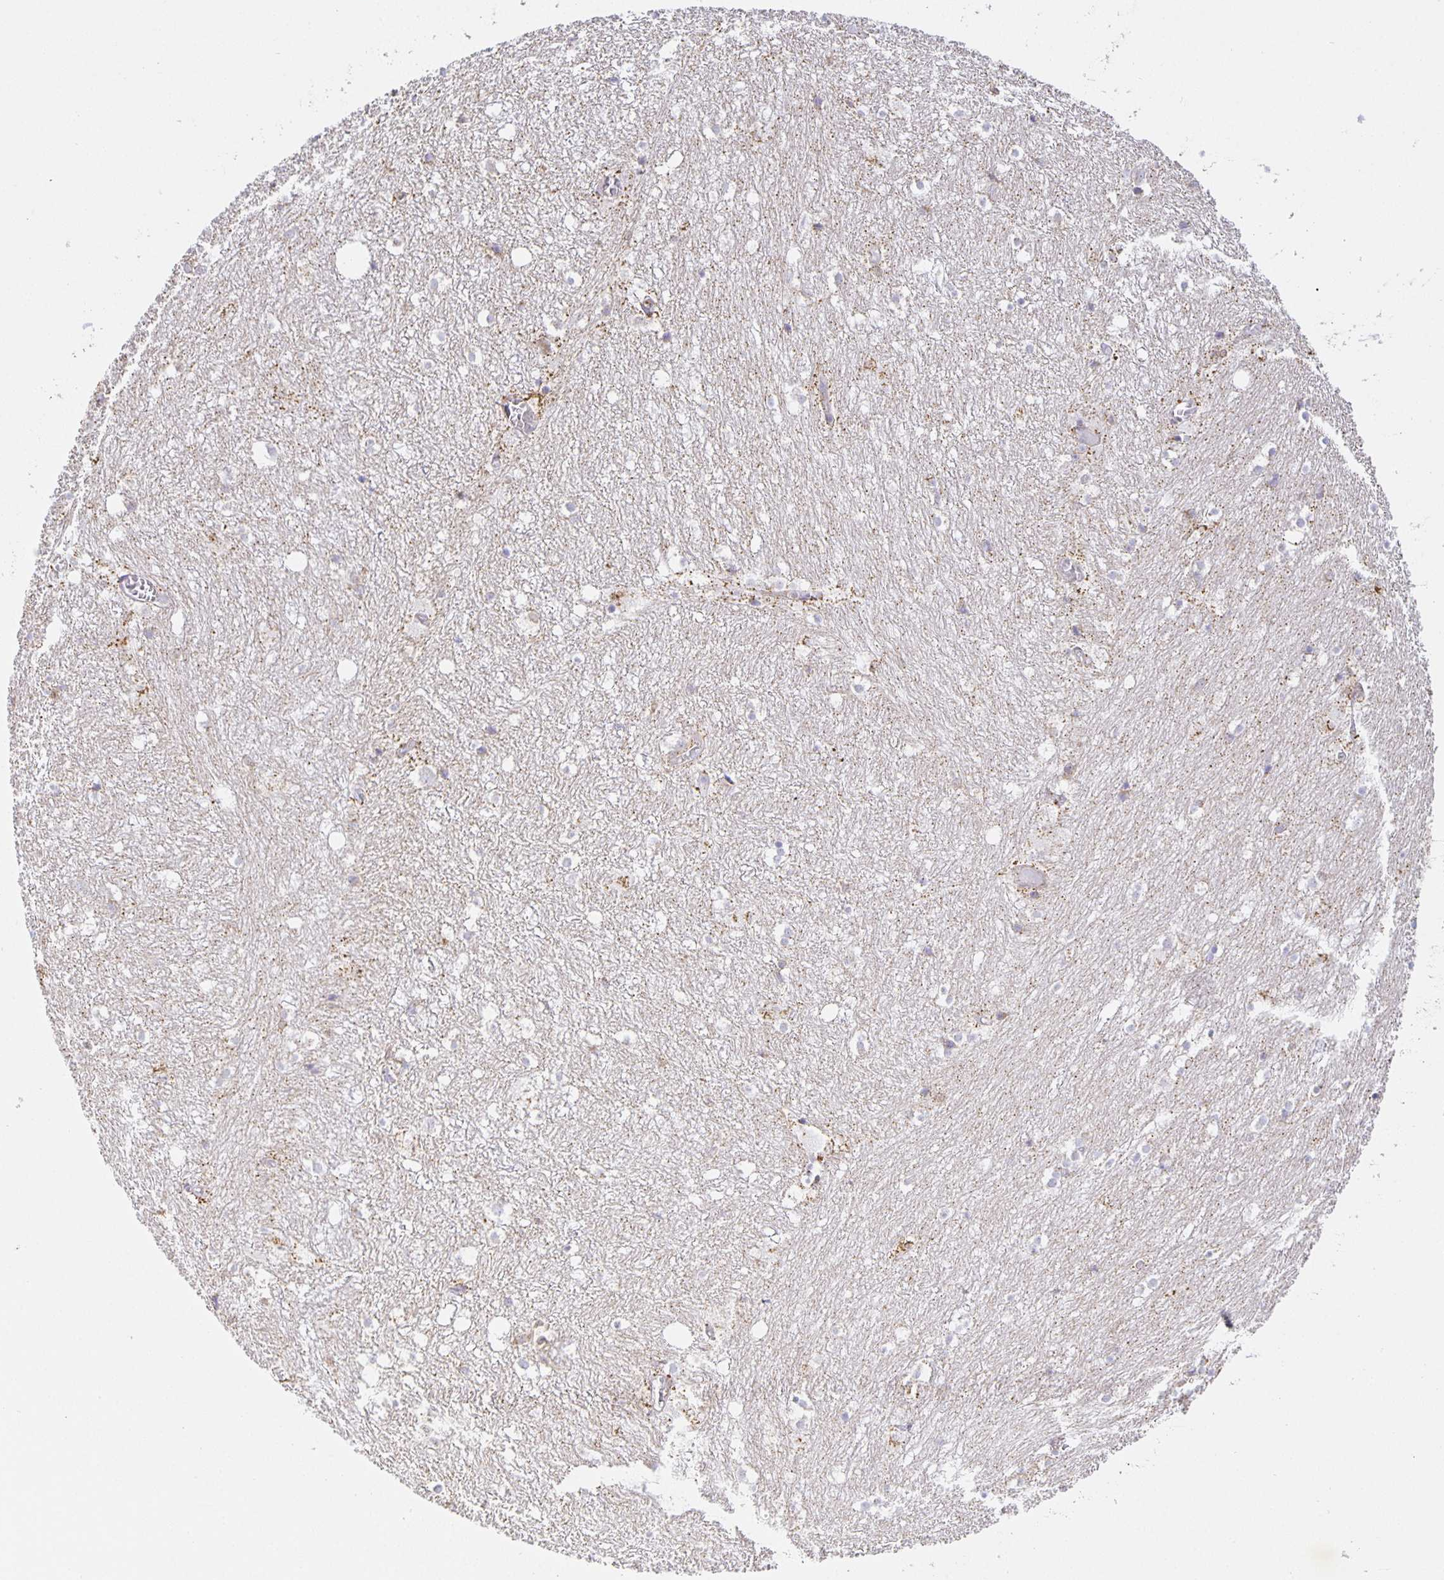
{"staining": {"intensity": "weak", "quantity": "<25%", "location": "cytoplasmic/membranous"}, "tissue": "hippocampus", "cell_type": "Glial cells", "image_type": "normal", "snomed": [{"axis": "morphology", "description": "Normal tissue, NOS"}, {"axis": "topography", "description": "Hippocampus"}], "caption": "Immunohistochemistry of normal human hippocampus displays no staining in glial cells.", "gene": "FLRT3", "patient": {"sex": "female", "age": 52}}